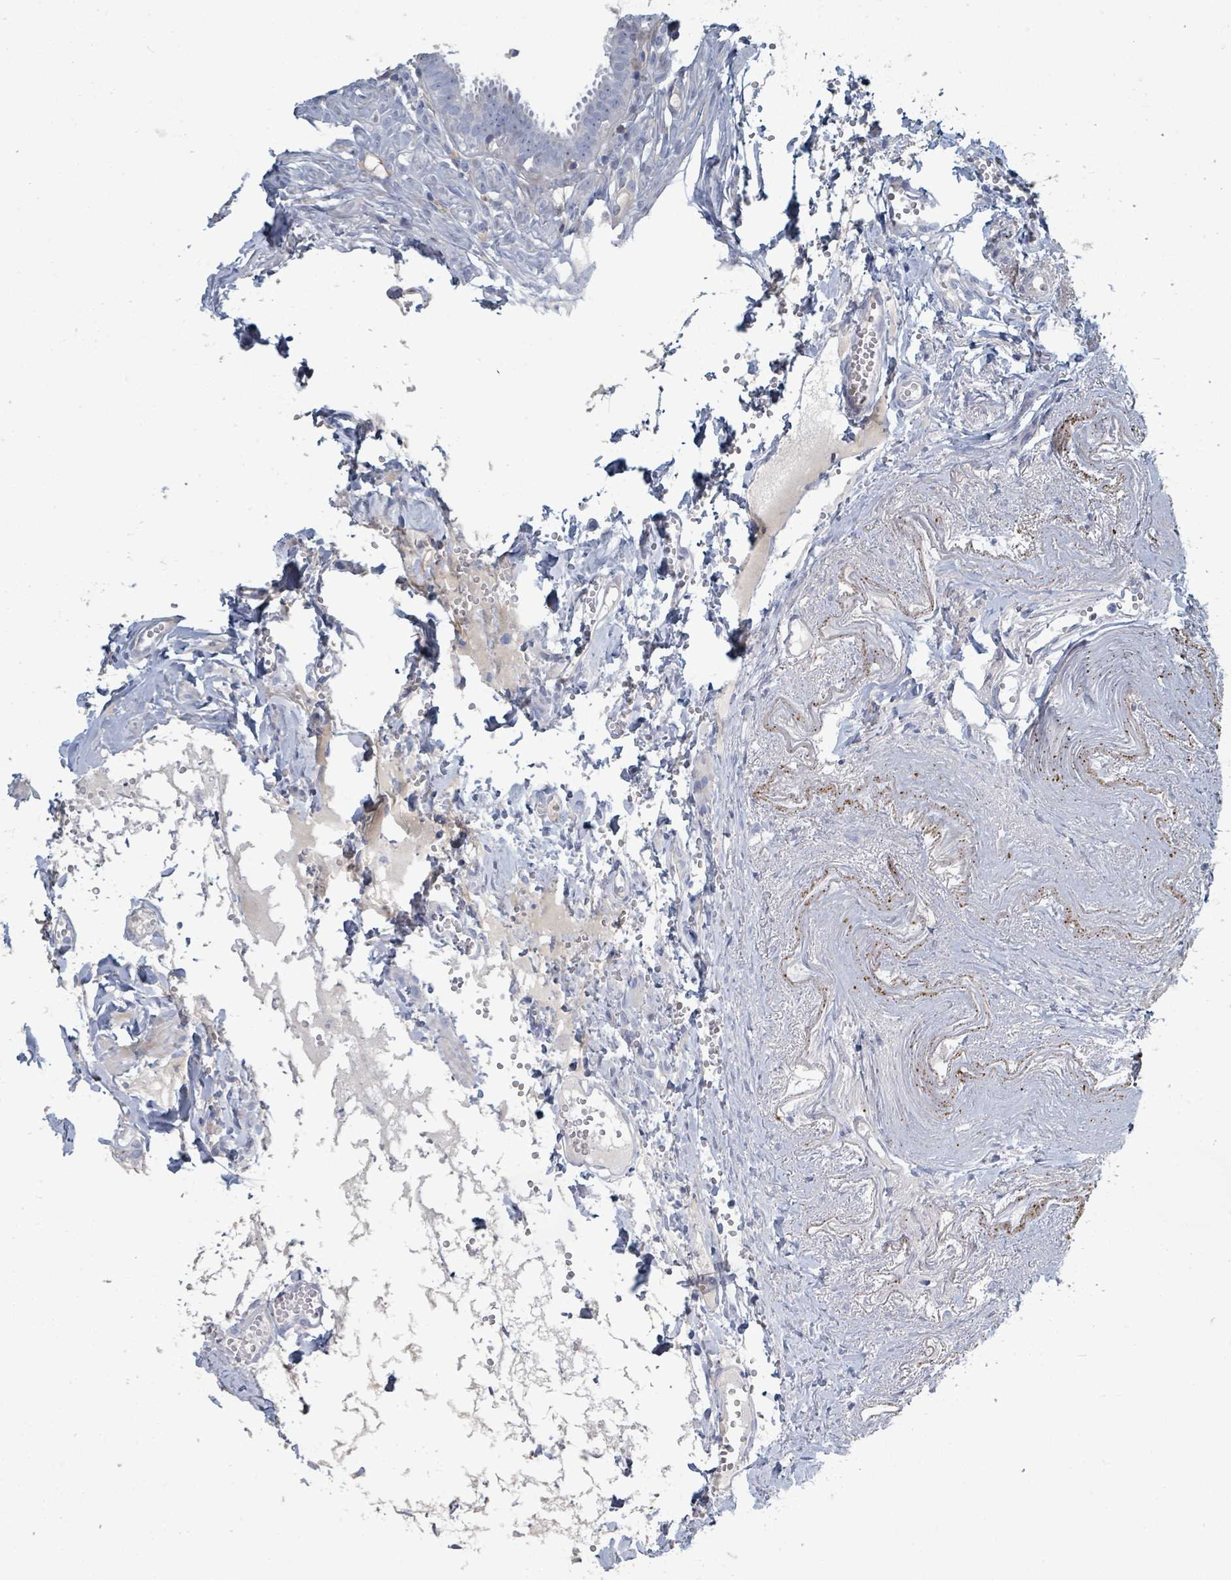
{"staining": {"intensity": "negative", "quantity": "none", "location": "none"}, "tissue": "fallopian tube", "cell_type": "Glandular cells", "image_type": "normal", "snomed": [{"axis": "morphology", "description": "Normal tissue, NOS"}, {"axis": "morphology", "description": "Carcinoma, NOS"}, {"axis": "topography", "description": "Fallopian tube"}, {"axis": "topography", "description": "Ovary"}], "caption": "Glandular cells are negative for protein expression in normal human fallopian tube. (DAB (3,3'-diaminobenzidine) IHC, high magnification).", "gene": "RAB33B", "patient": {"sex": "female", "age": 59}}